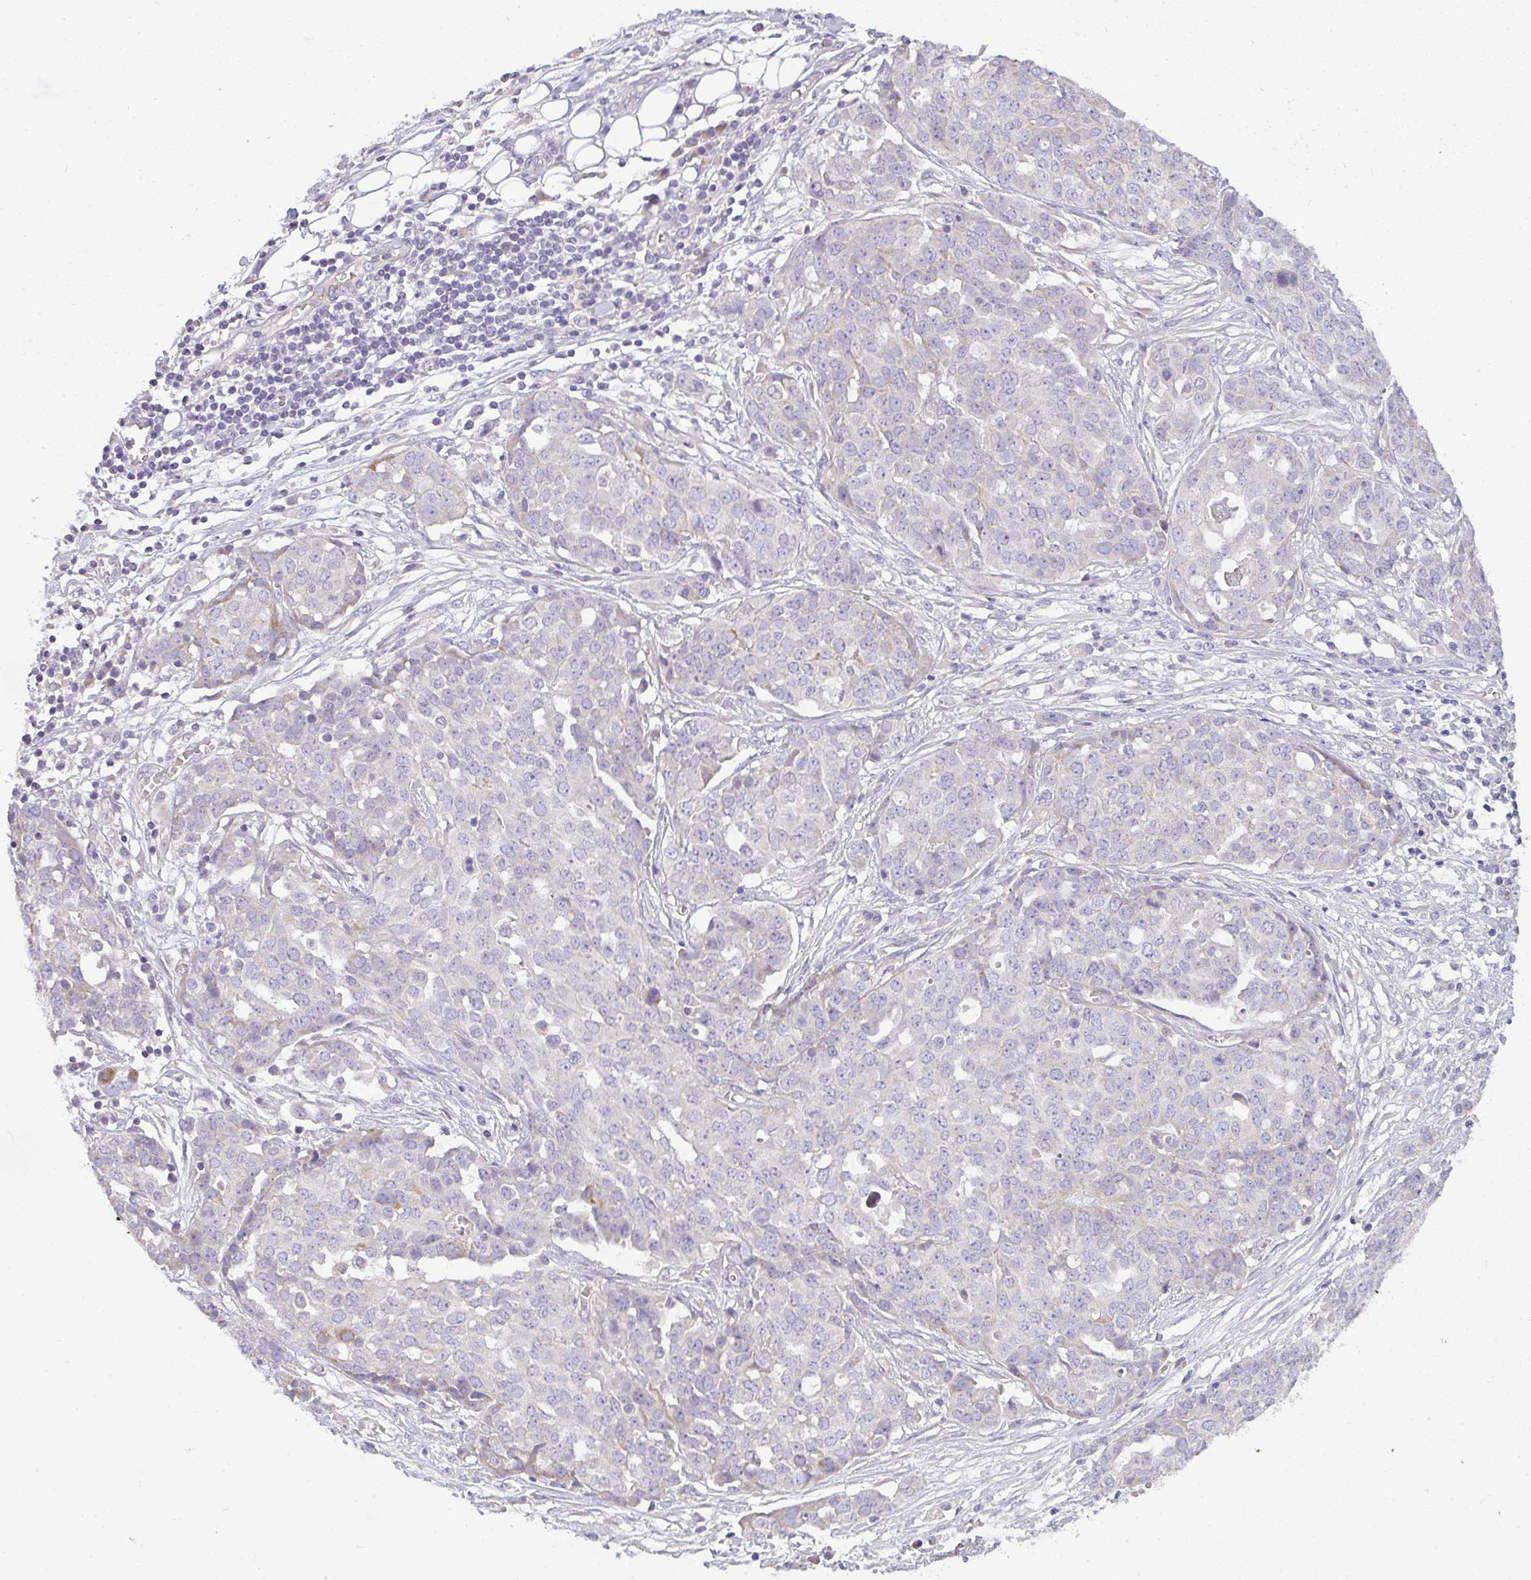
{"staining": {"intensity": "negative", "quantity": "none", "location": "none"}, "tissue": "ovarian cancer", "cell_type": "Tumor cells", "image_type": "cancer", "snomed": [{"axis": "morphology", "description": "Cystadenocarcinoma, serous, NOS"}, {"axis": "topography", "description": "Soft tissue"}, {"axis": "topography", "description": "Ovary"}], "caption": "Immunohistochemical staining of human ovarian serous cystadenocarcinoma exhibits no significant expression in tumor cells.", "gene": "FILIP1", "patient": {"sex": "female", "age": 57}}